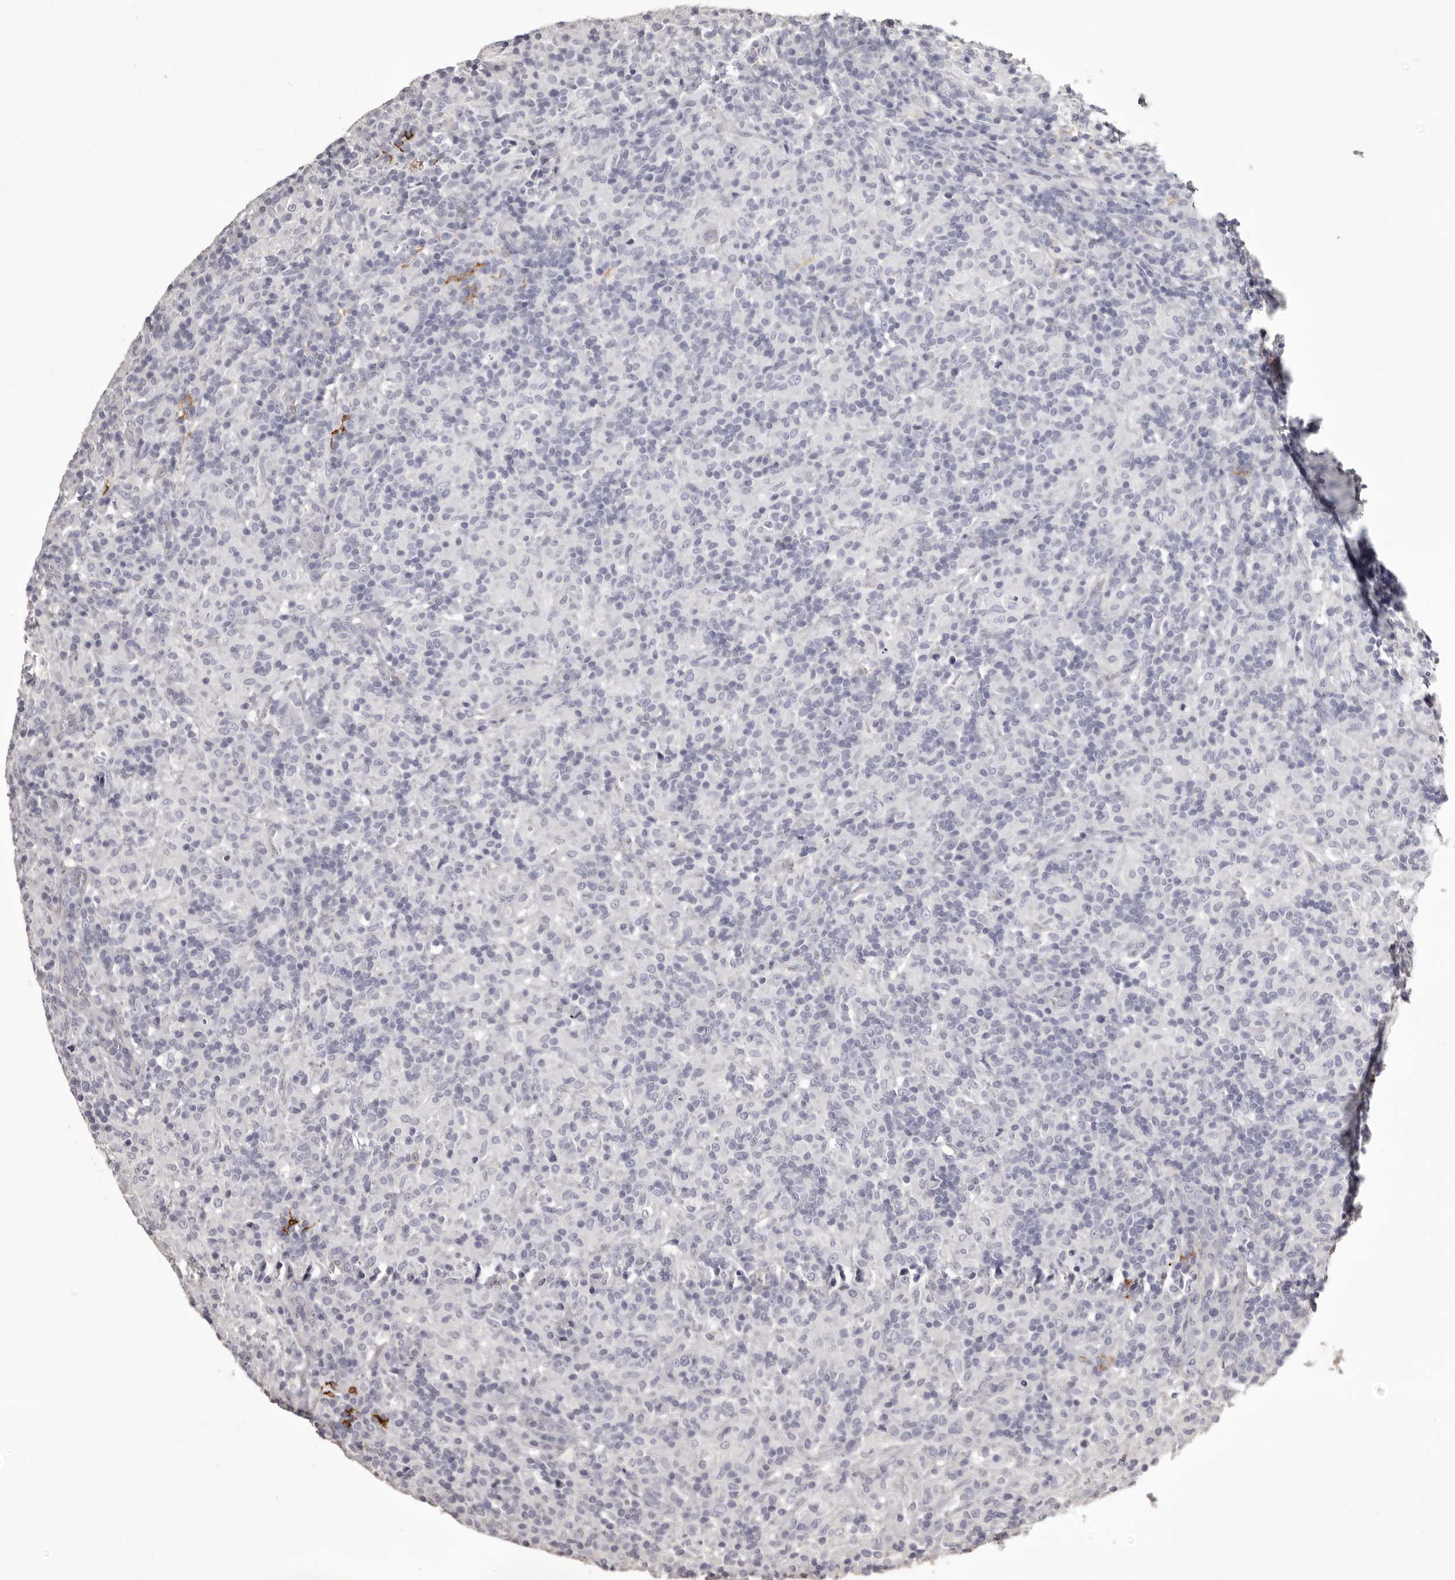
{"staining": {"intensity": "negative", "quantity": "none", "location": "none"}, "tissue": "lymphoma", "cell_type": "Tumor cells", "image_type": "cancer", "snomed": [{"axis": "morphology", "description": "Hodgkin's disease, NOS"}, {"axis": "topography", "description": "Lymph node"}], "caption": "High magnification brightfield microscopy of Hodgkin's disease stained with DAB (3,3'-diaminobenzidine) (brown) and counterstained with hematoxylin (blue): tumor cells show no significant staining.", "gene": "LAD1", "patient": {"sex": "male", "age": 70}}